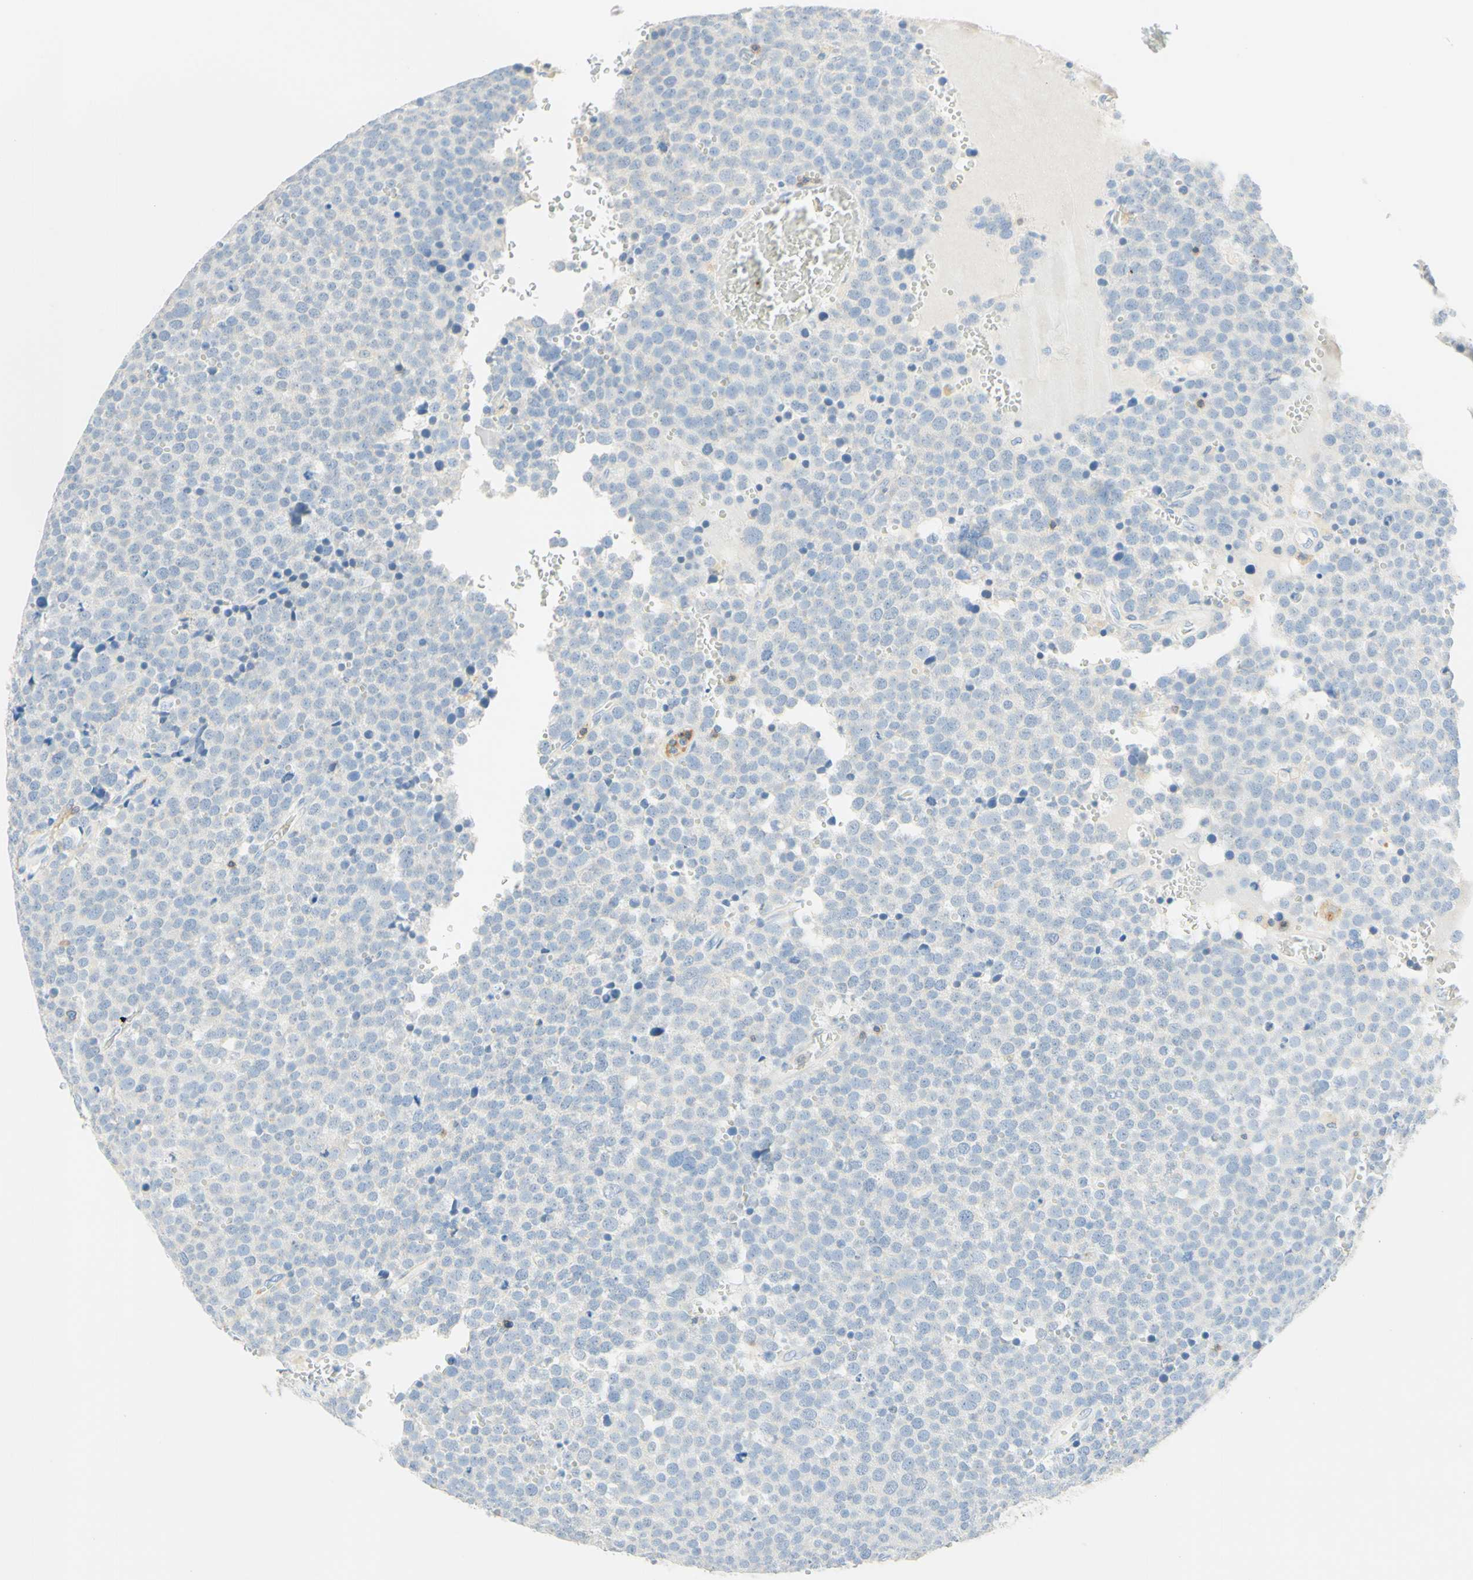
{"staining": {"intensity": "negative", "quantity": "none", "location": "none"}, "tissue": "testis cancer", "cell_type": "Tumor cells", "image_type": "cancer", "snomed": [{"axis": "morphology", "description": "Seminoma, NOS"}, {"axis": "topography", "description": "Testis"}], "caption": "There is no significant expression in tumor cells of testis cancer (seminoma).", "gene": "LAT", "patient": {"sex": "male", "age": 71}}